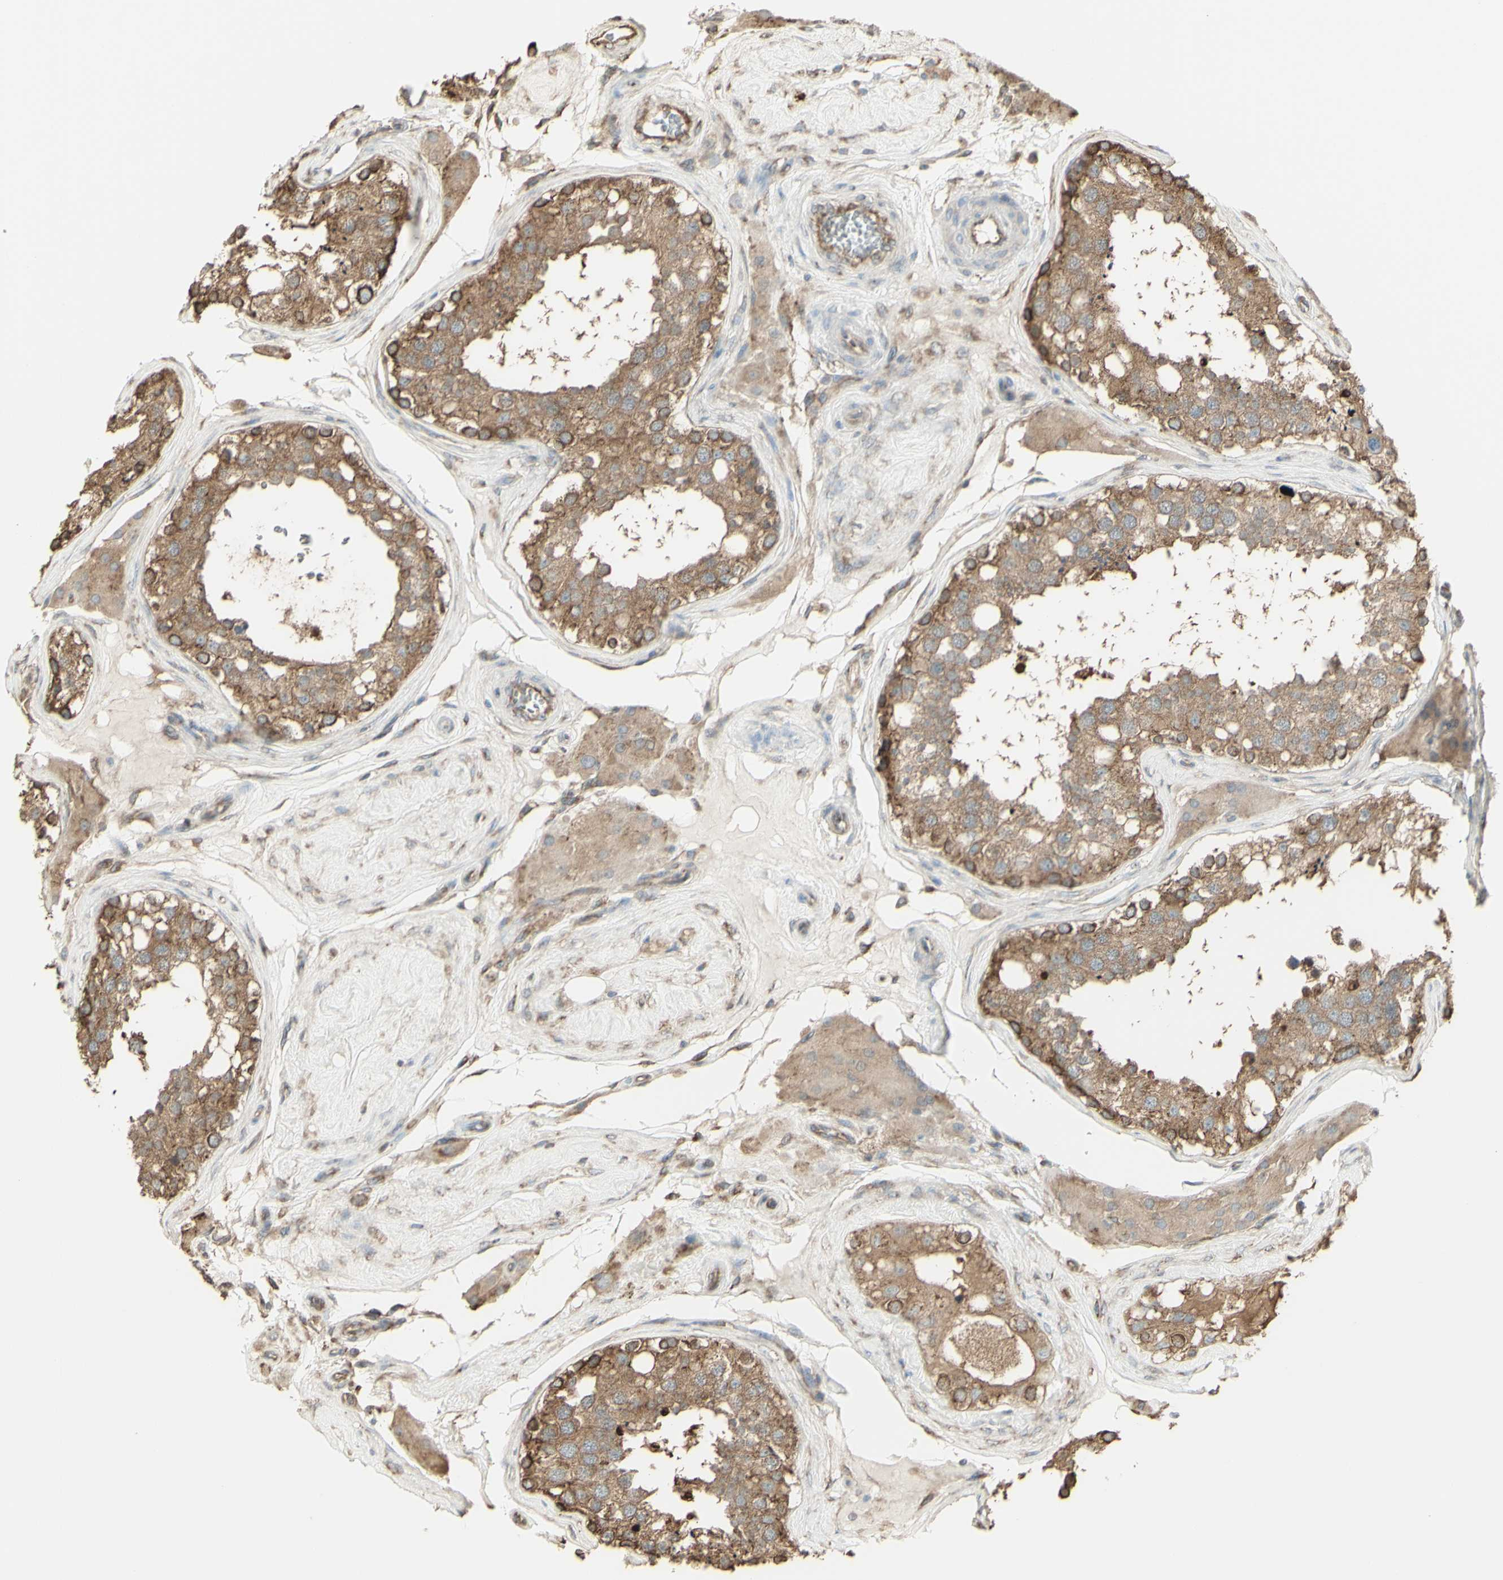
{"staining": {"intensity": "moderate", "quantity": ">75%", "location": "cytoplasmic/membranous"}, "tissue": "testis", "cell_type": "Cells in seminiferous ducts", "image_type": "normal", "snomed": [{"axis": "morphology", "description": "Normal tissue, NOS"}, {"axis": "topography", "description": "Testis"}], "caption": "IHC histopathology image of unremarkable testis stained for a protein (brown), which shows medium levels of moderate cytoplasmic/membranous staining in about >75% of cells in seminiferous ducts.", "gene": "EEF1B2", "patient": {"sex": "male", "age": 68}}